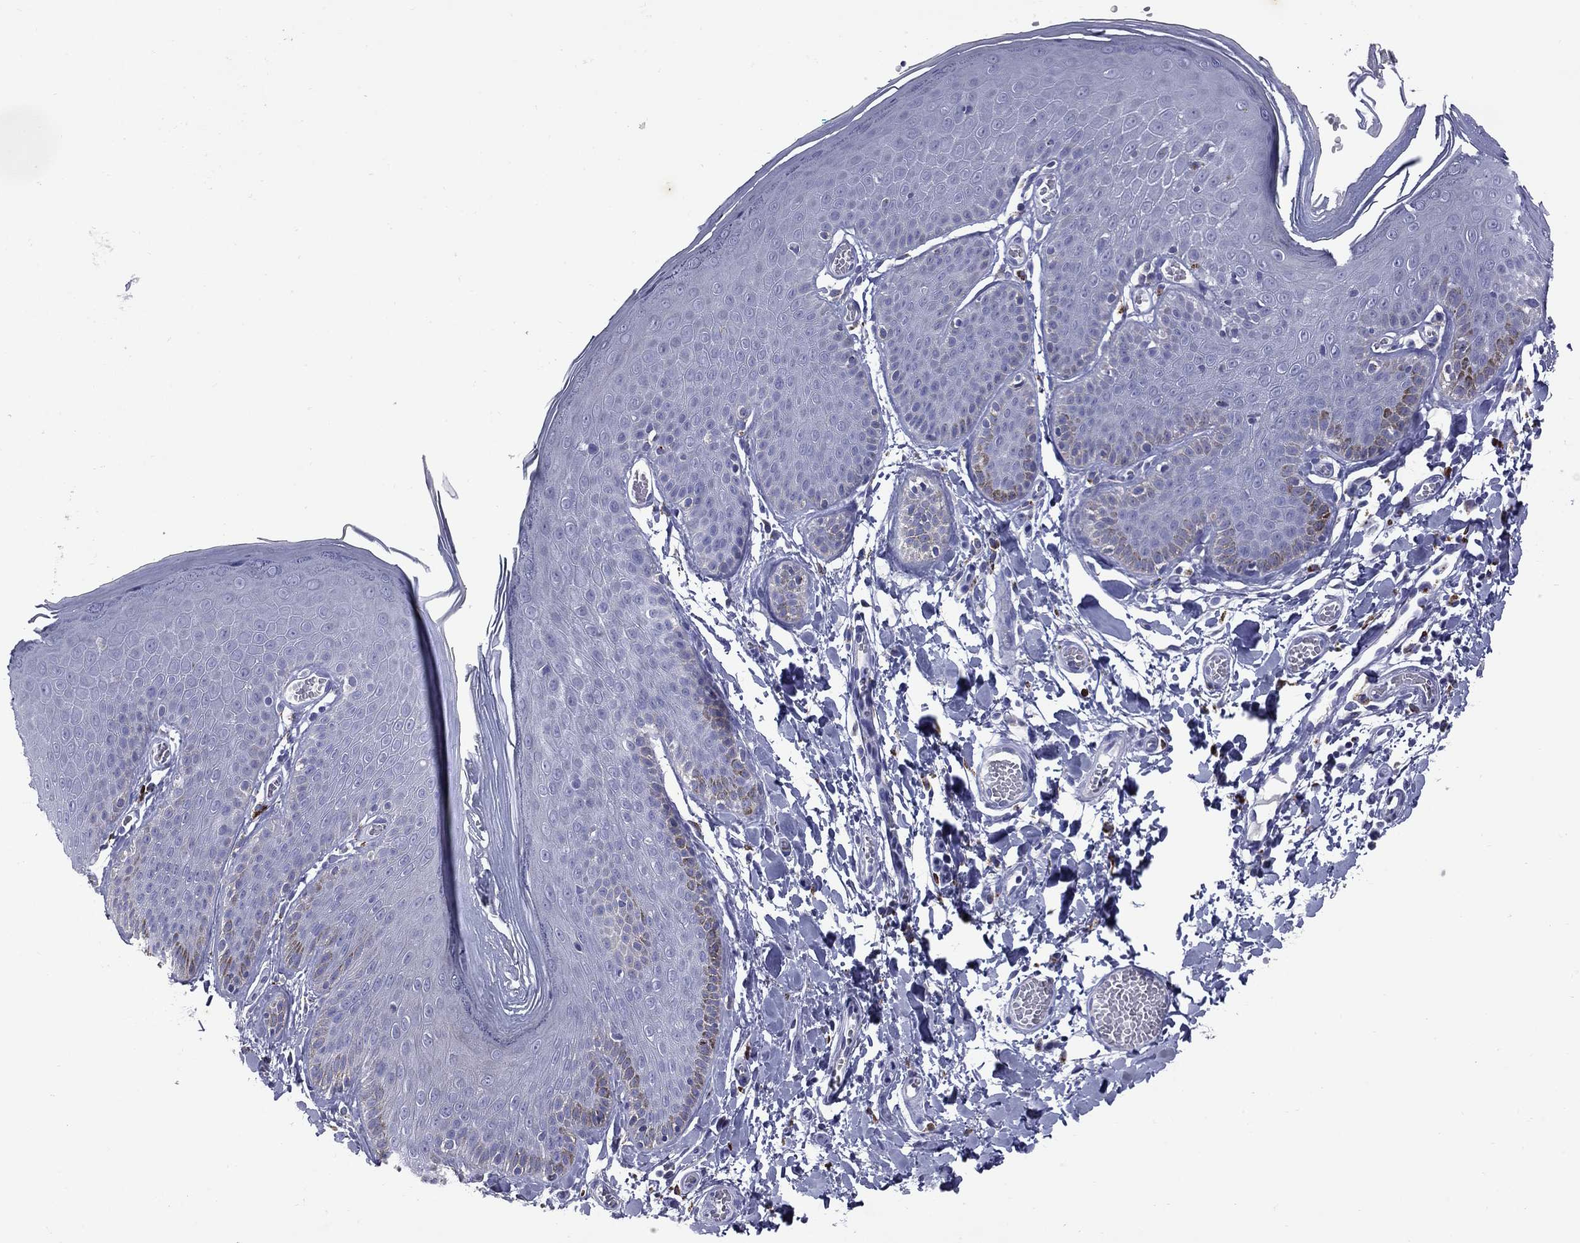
{"staining": {"intensity": "negative", "quantity": "none", "location": "none"}, "tissue": "skin", "cell_type": "Epidermal cells", "image_type": "normal", "snomed": [{"axis": "morphology", "description": "Normal tissue, NOS"}, {"axis": "topography", "description": "Anal"}], "caption": "Photomicrograph shows no significant protein positivity in epidermal cells of benign skin.", "gene": "MADCAM1", "patient": {"sex": "male", "age": 53}}